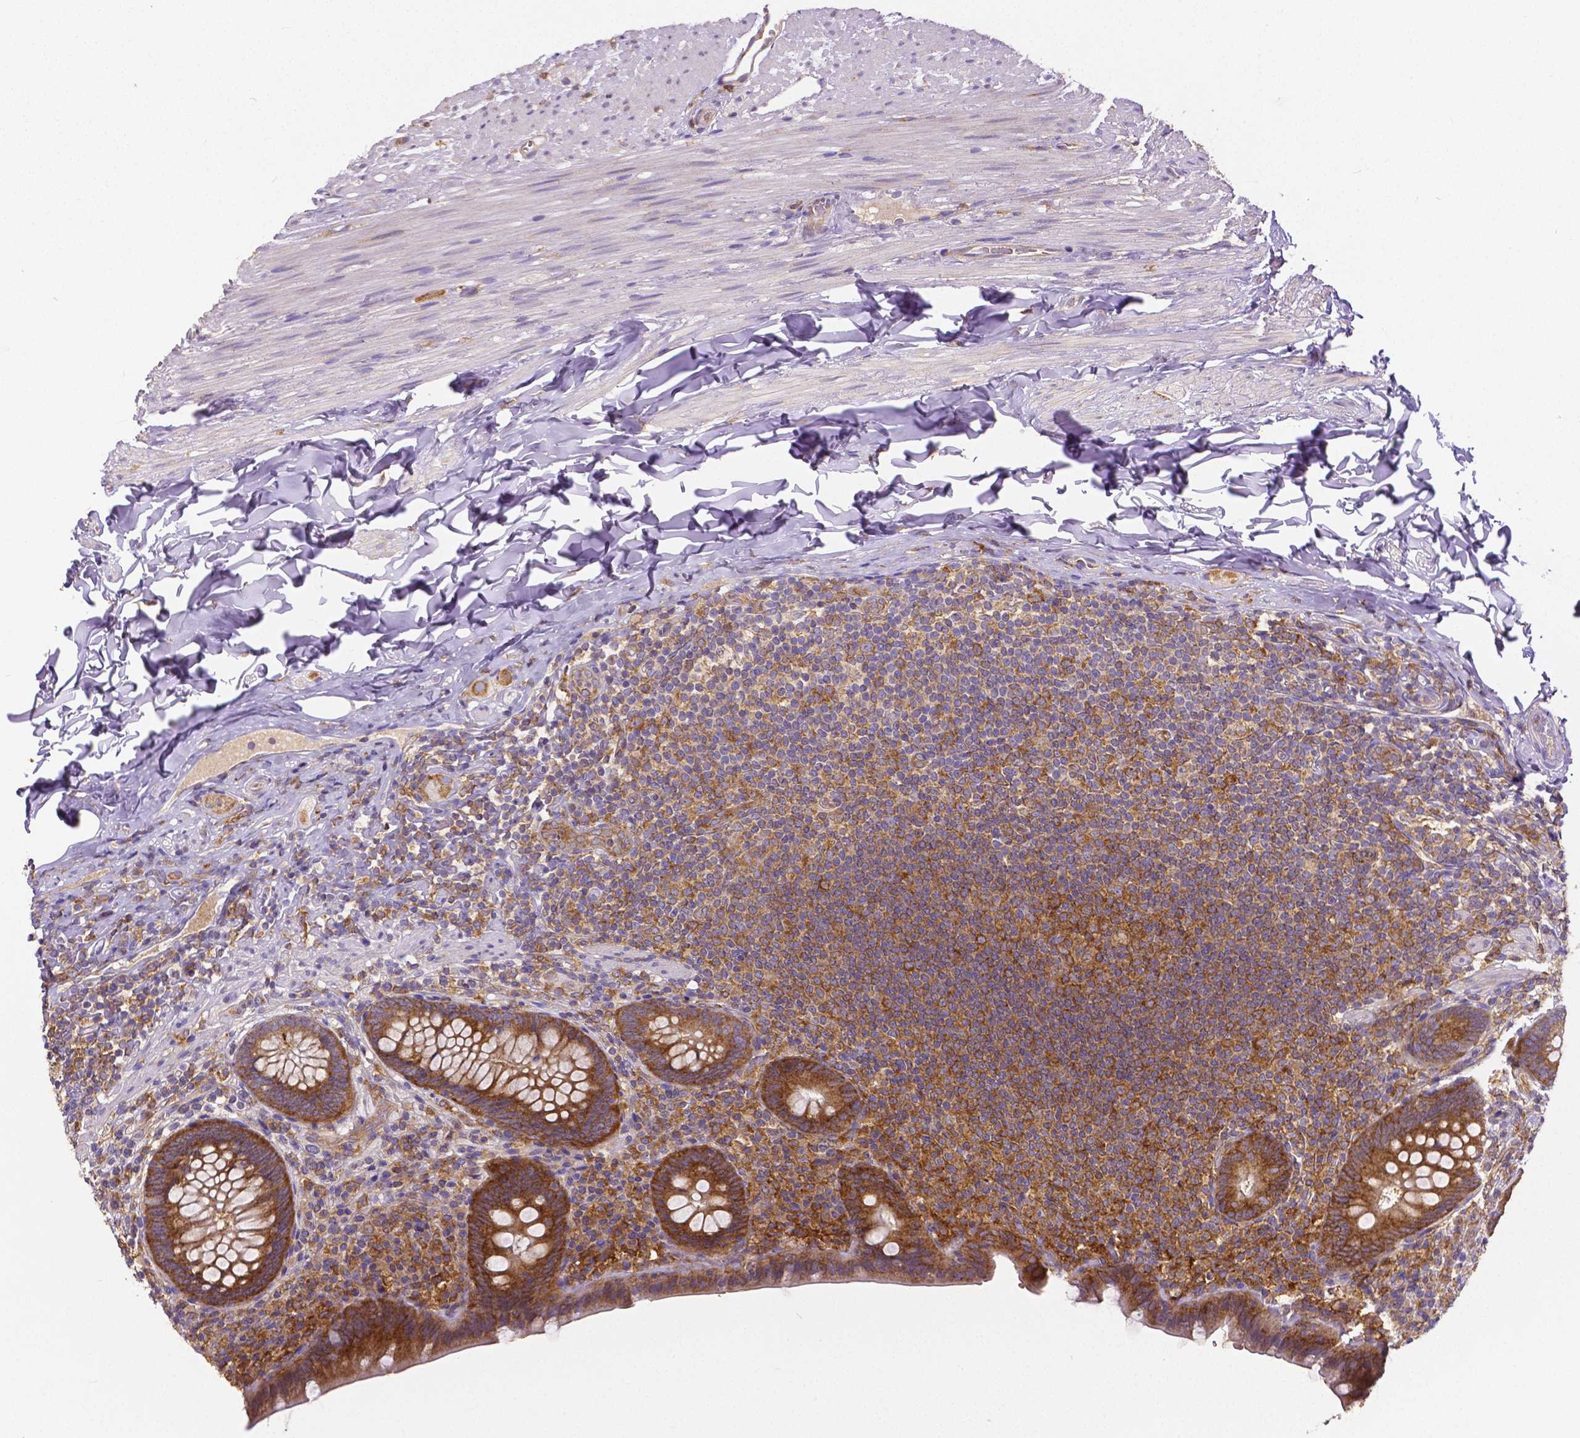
{"staining": {"intensity": "strong", "quantity": ">75%", "location": "cytoplasmic/membranous"}, "tissue": "appendix", "cell_type": "Glandular cells", "image_type": "normal", "snomed": [{"axis": "morphology", "description": "Normal tissue, NOS"}, {"axis": "topography", "description": "Appendix"}], "caption": "About >75% of glandular cells in unremarkable human appendix exhibit strong cytoplasmic/membranous protein expression as visualized by brown immunohistochemical staining.", "gene": "DICER1", "patient": {"sex": "male", "age": 47}}